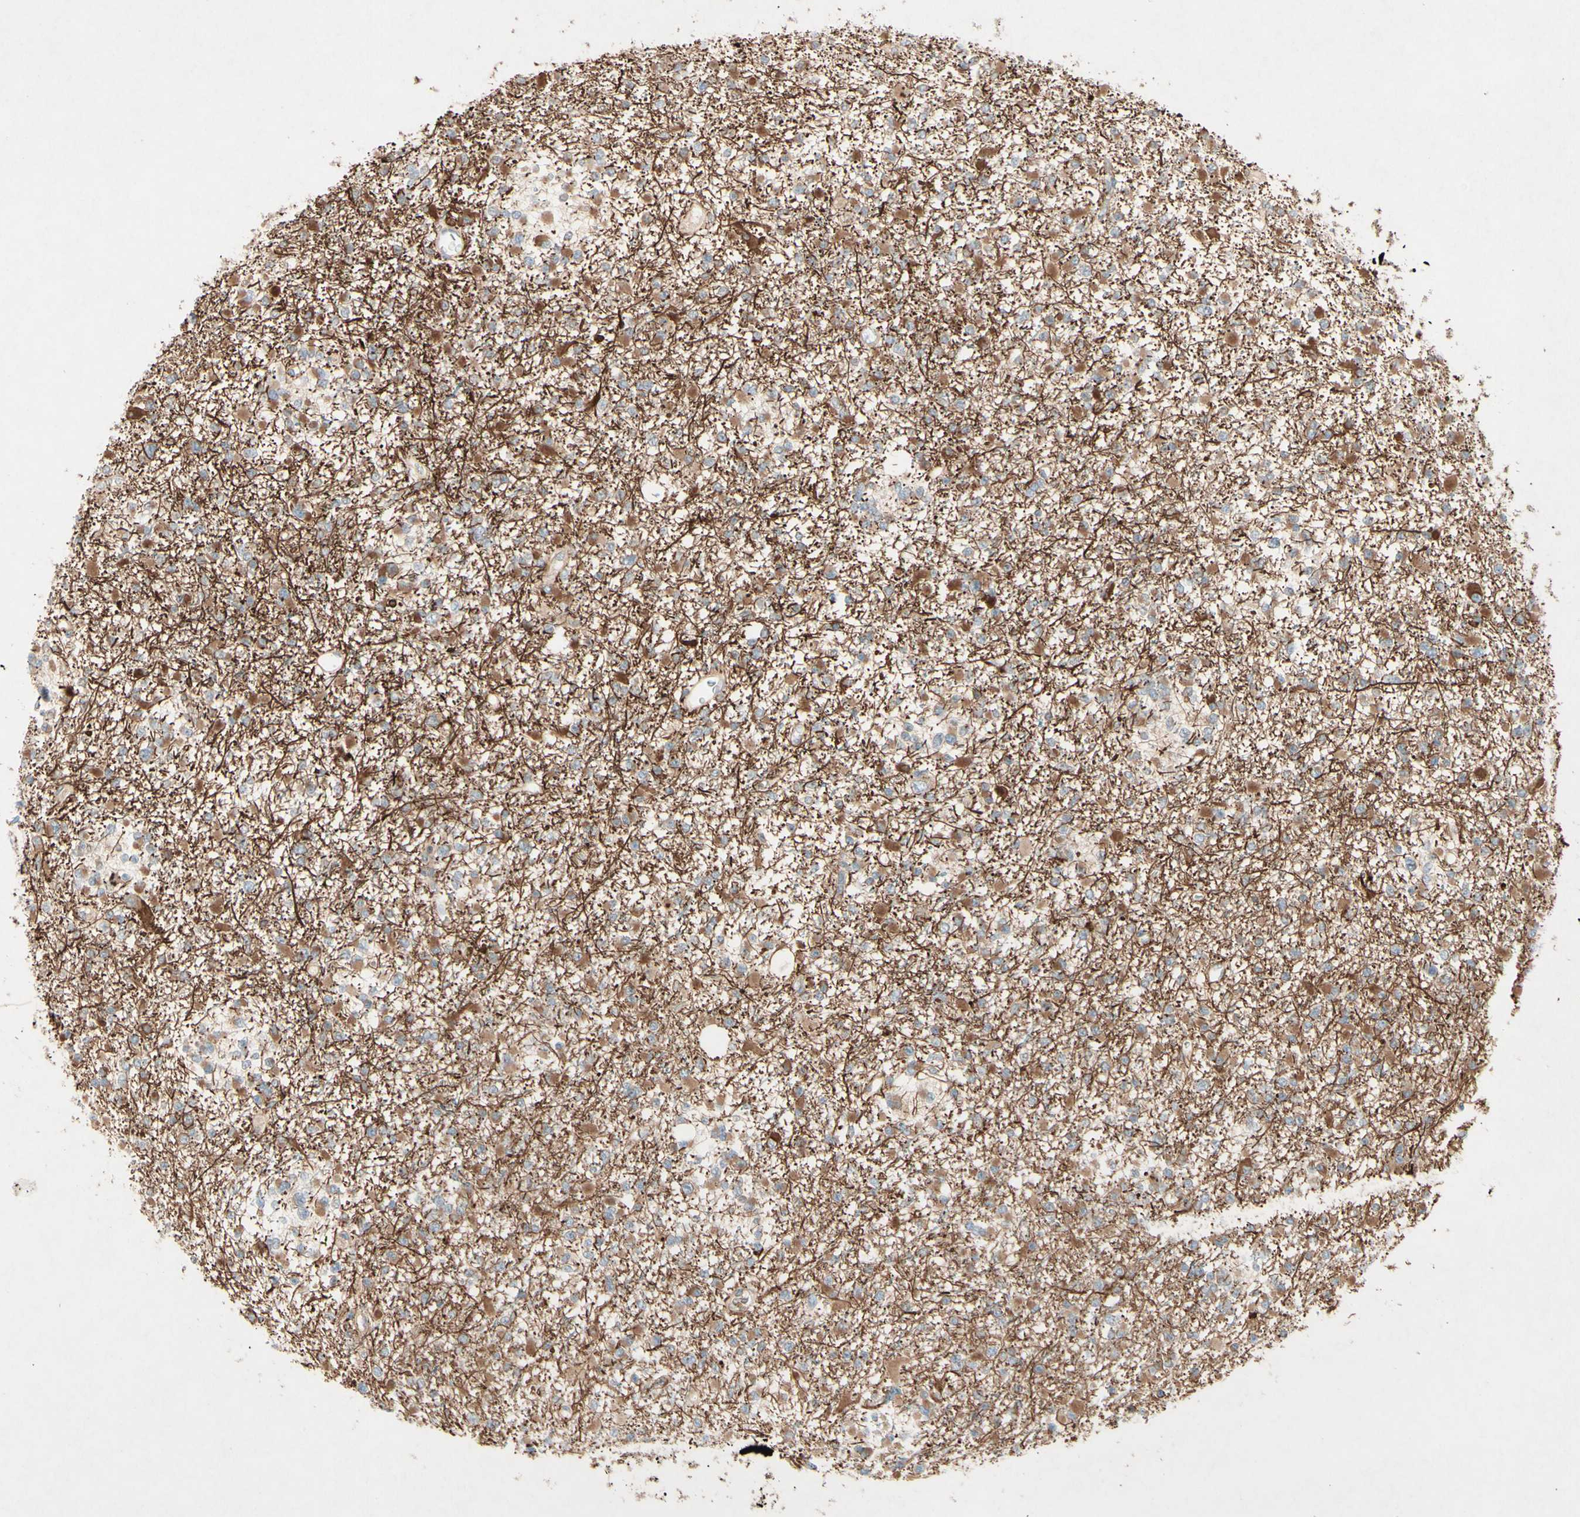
{"staining": {"intensity": "moderate", "quantity": ">75%", "location": "cytoplasmic/membranous"}, "tissue": "glioma", "cell_type": "Tumor cells", "image_type": "cancer", "snomed": [{"axis": "morphology", "description": "Glioma, malignant, Low grade"}, {"axis": "topography", "description": "Brain"}], "caption": "Brown immunohistochemical staining in malignant glioma (low-grade) exhibits moderate cytoplasmic/membranous expression in approximately >75% of tumor cells.", "gene": "MTM1", "patient": {"sex": "female", "age": 22}}